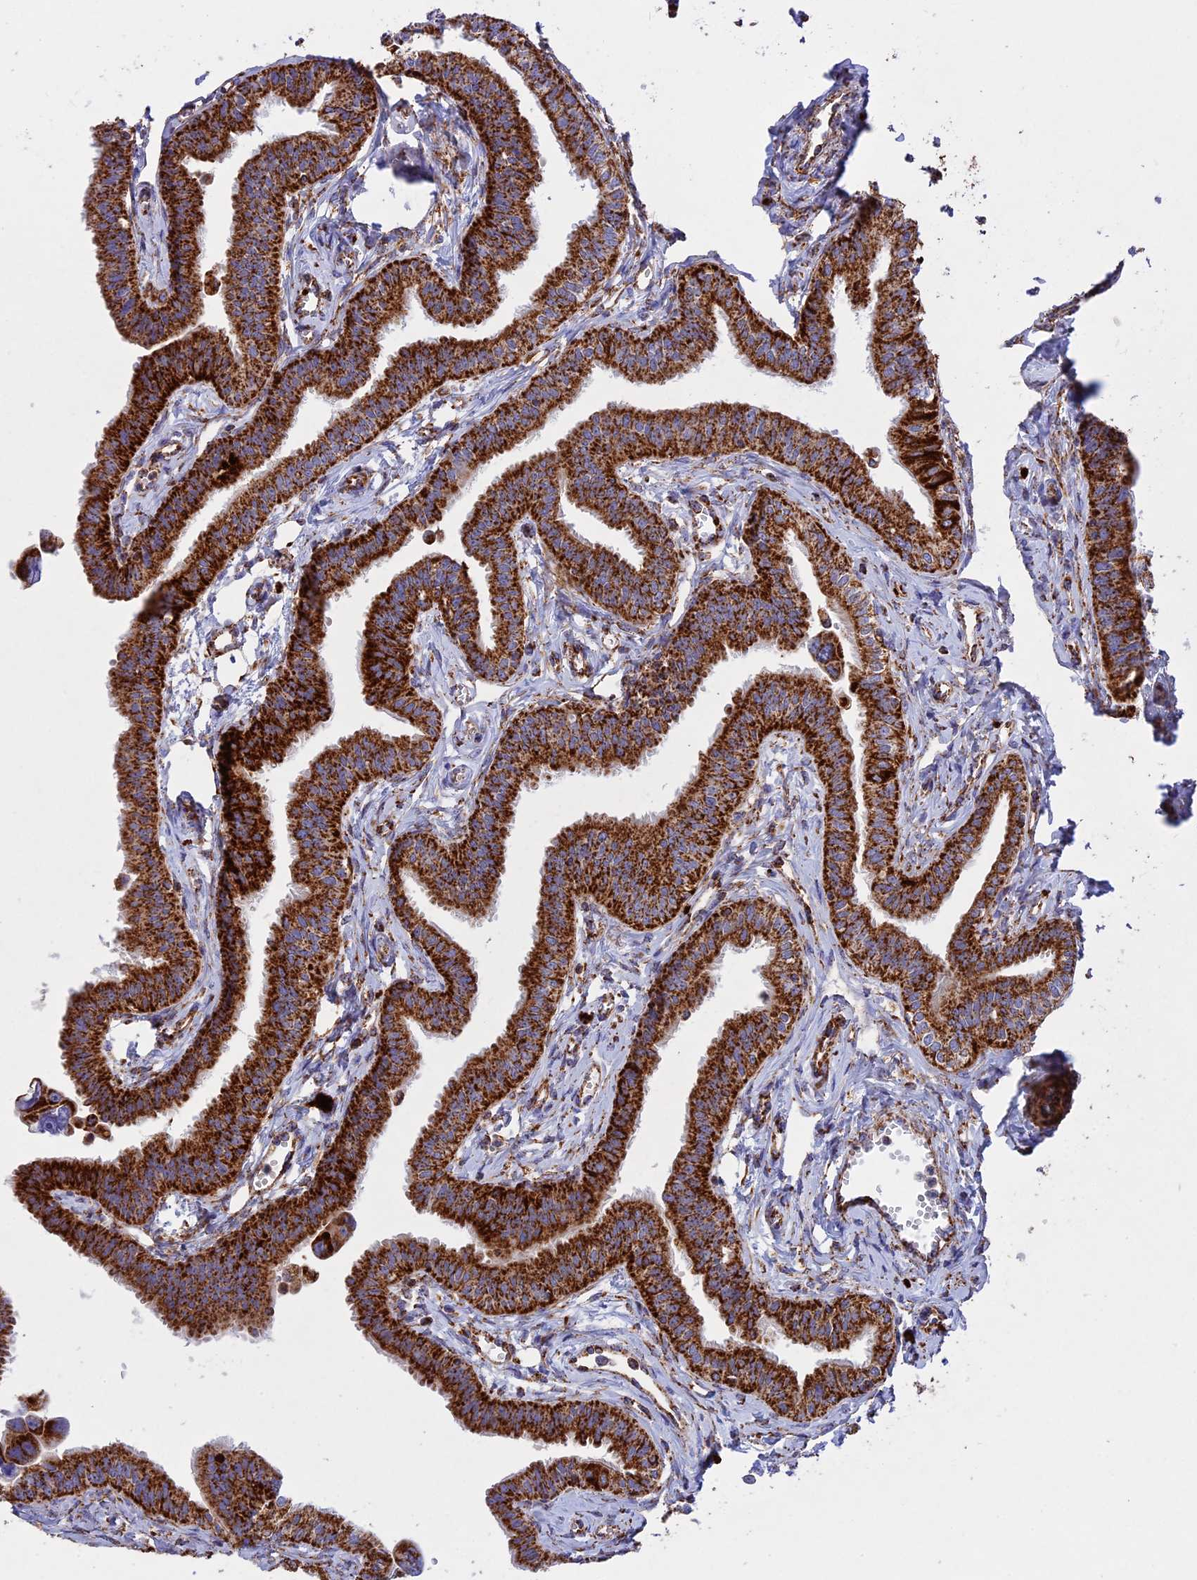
{"staining": {"intensity": "strong", "quantity": ">75%", "location": "cytoplasmic/membranous"}, "tissue": "fallopian tube", "cell_type": "Glandular cells", "image_type": "normal", "snomed": [{"axis": "morphology", "description": "Normal tissue, NOS"}, {"axis": "morphology", "description": "Carcinoma, NOS"}, {"axis": "topography", "description": "Fallopian tube"}, {"axis": "topography", "description": "Ovary"}], "caption": "Immunohistochemistry (IHC) image of unremarkable human fallopian tube stained for a protein (brown), which demonstrates high levels of strong cytoplasmic/membranous expression in about >75% of glandular cells.", "gene": "UQCRB", "patient": {"sex": "female", "age": 59}}